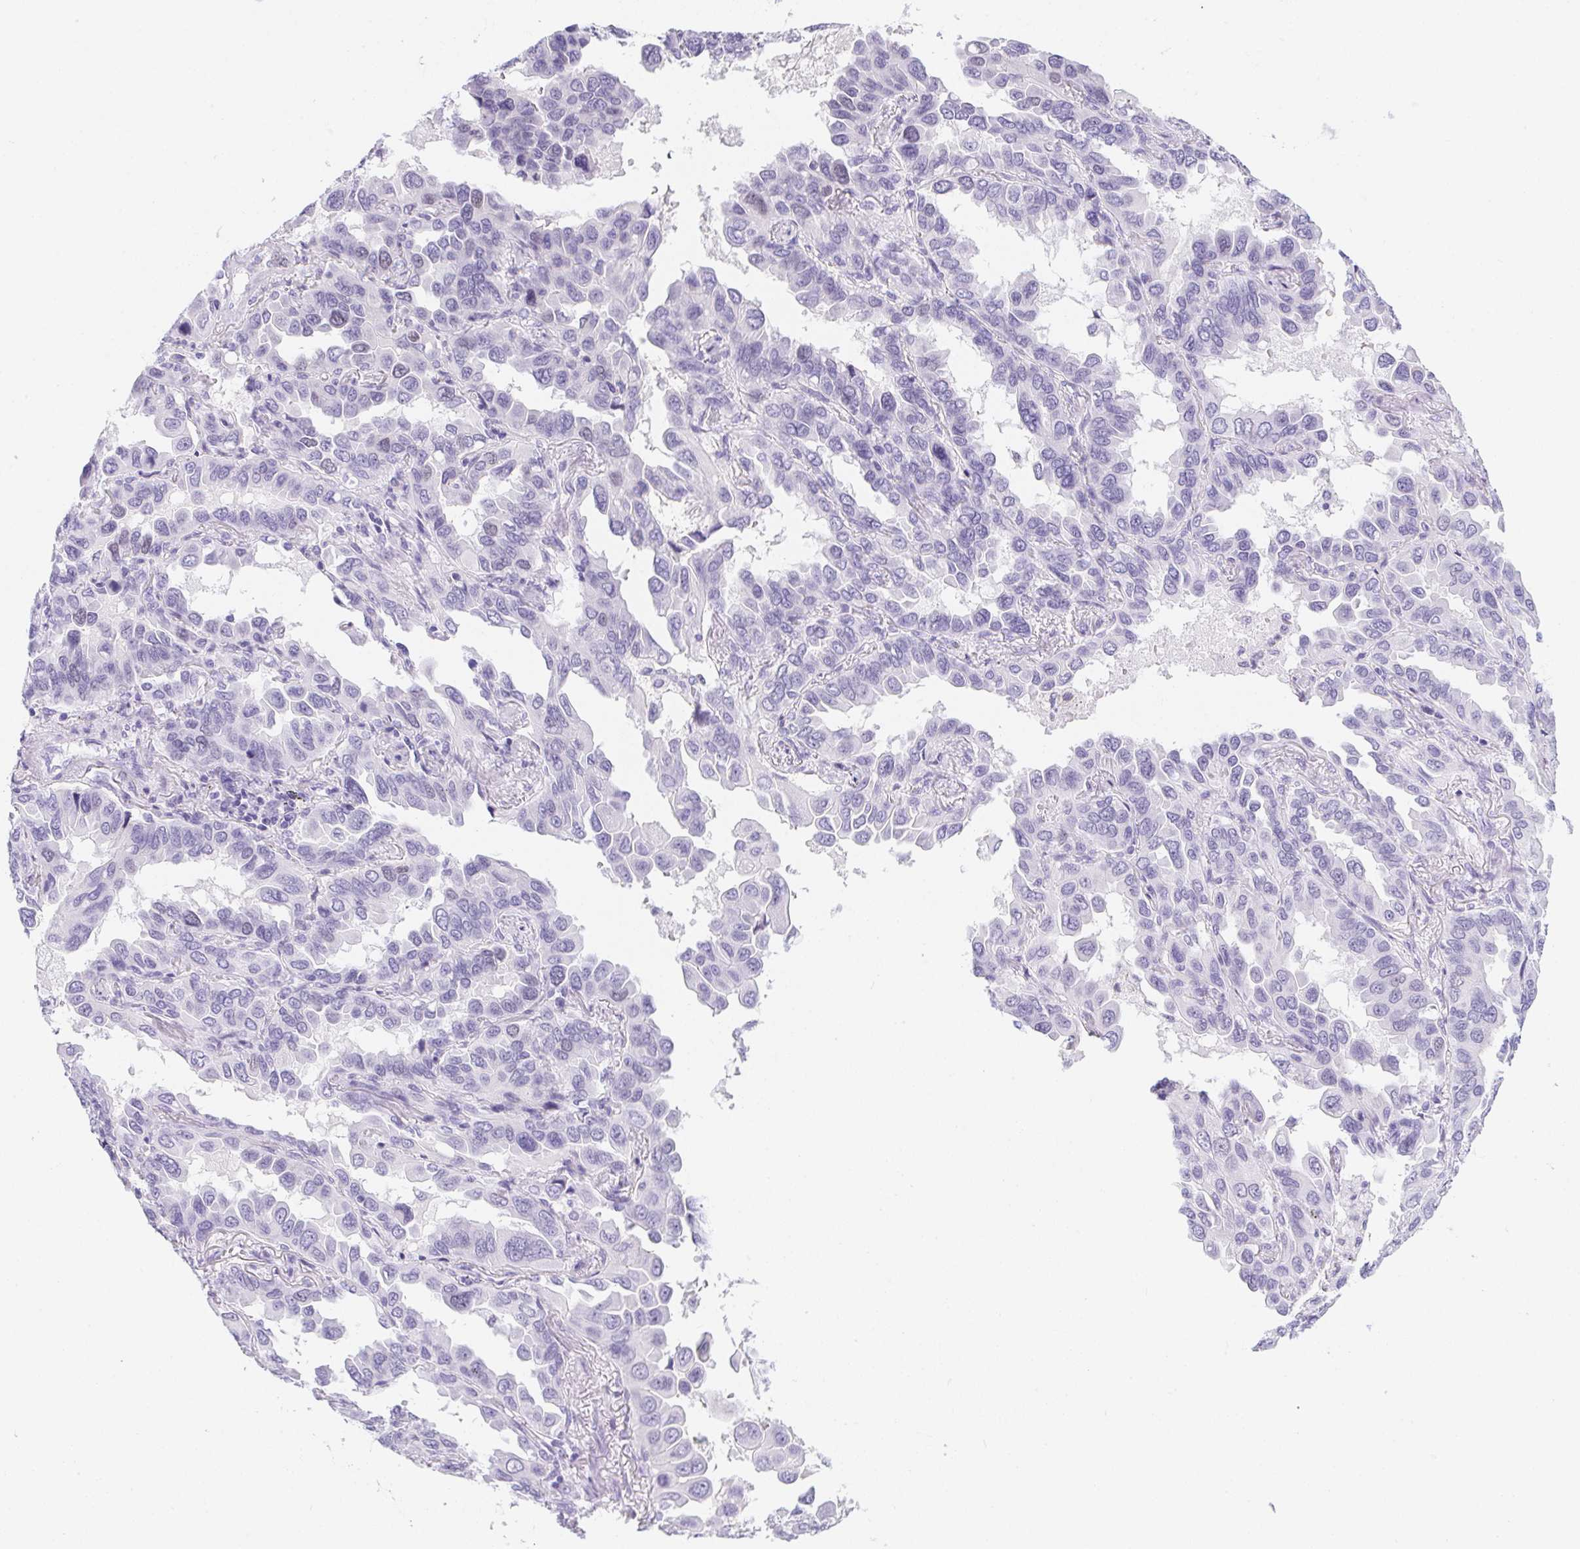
{"staining": {"intensity": "negative", "quantity": "none", "location": "none"}, "tissue": "lung cancer", "cell_type": "Tumor cells", "image_type": "cancer", "snomed": [{"axis": "morphology", "description": "Adenocarcinoma, NOS"}, {"axis": "topography", "description": "Lung"}], "caption": "The immunohistochemistry (IHC) image has no significant positivity in tumor cells of lung adenocarcinoma tissue. (Immunohistochemistry (ihc), brightfield microscopy, high magnification).", "gene": "HELLS", "patient": {"sex": "male", "age": 64}}